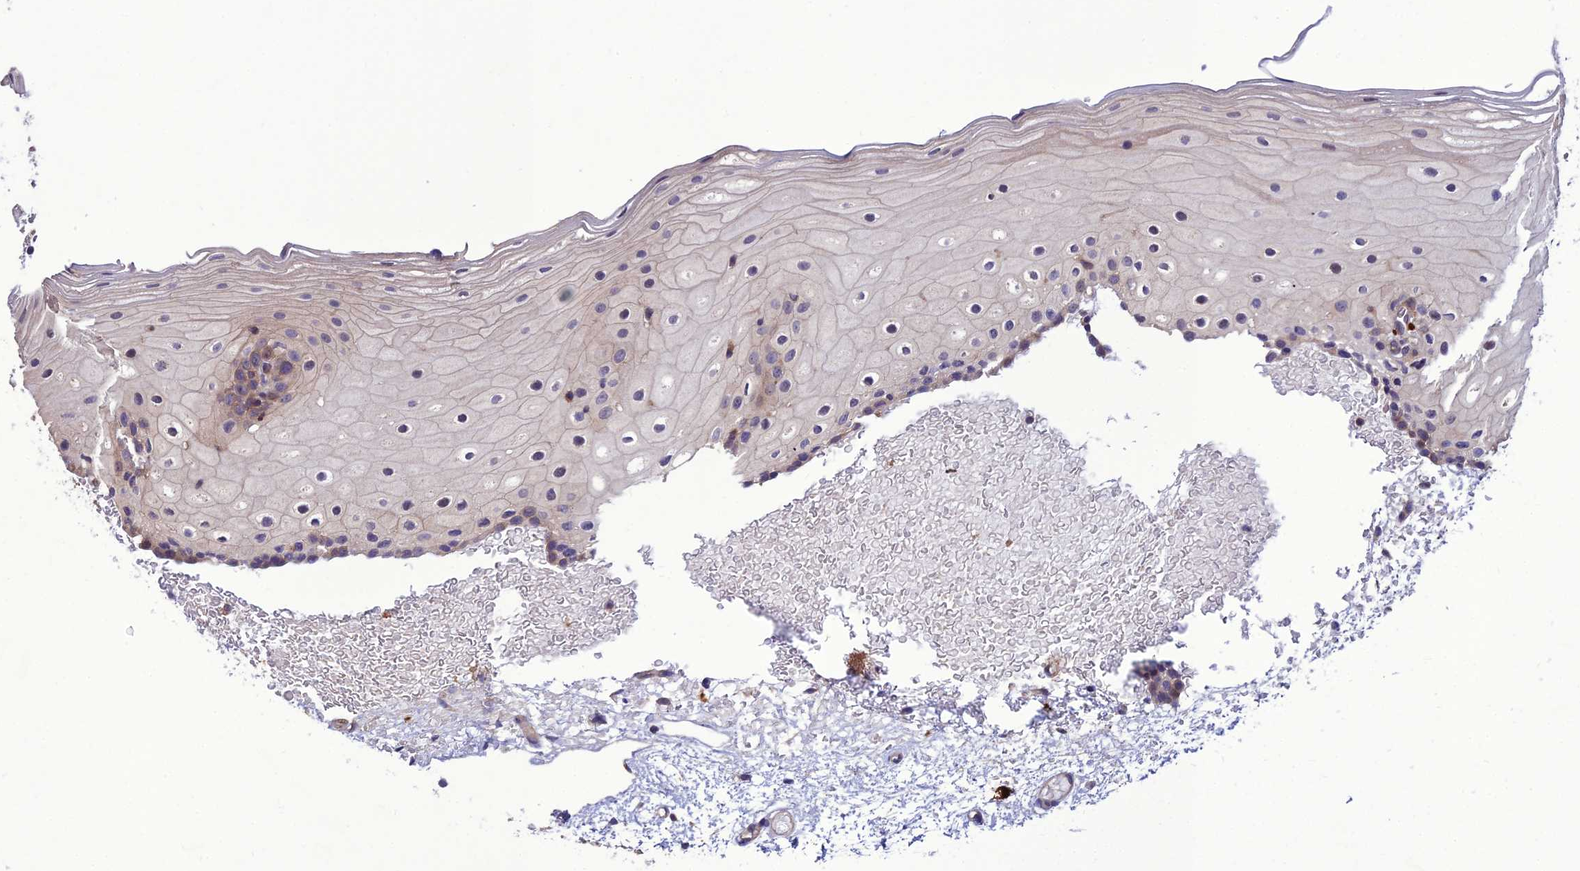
{"staining": {"intensity": "moderate", "quantity": "<25%", "location": "cytoplasmic/membranous"}, "tissue": "oral mucosa", "cell_type": "Squamous epithelial cells", "image_type": "normal", "snomed": [{"axis": "morphology", "description": "Normal tissue, NOS"}, {"axis": "topography", "description": "Oral tissue"}], "caption": "This image demonstrates immunohistochemistry (IHC) staining of benign oral mucosa, with low moderate cytoplasmic/membranous staining in approximately <25% of squamous epithelial cells.", "gene": "PPIL3", "patient": {"sex": "female", "age": 70}}